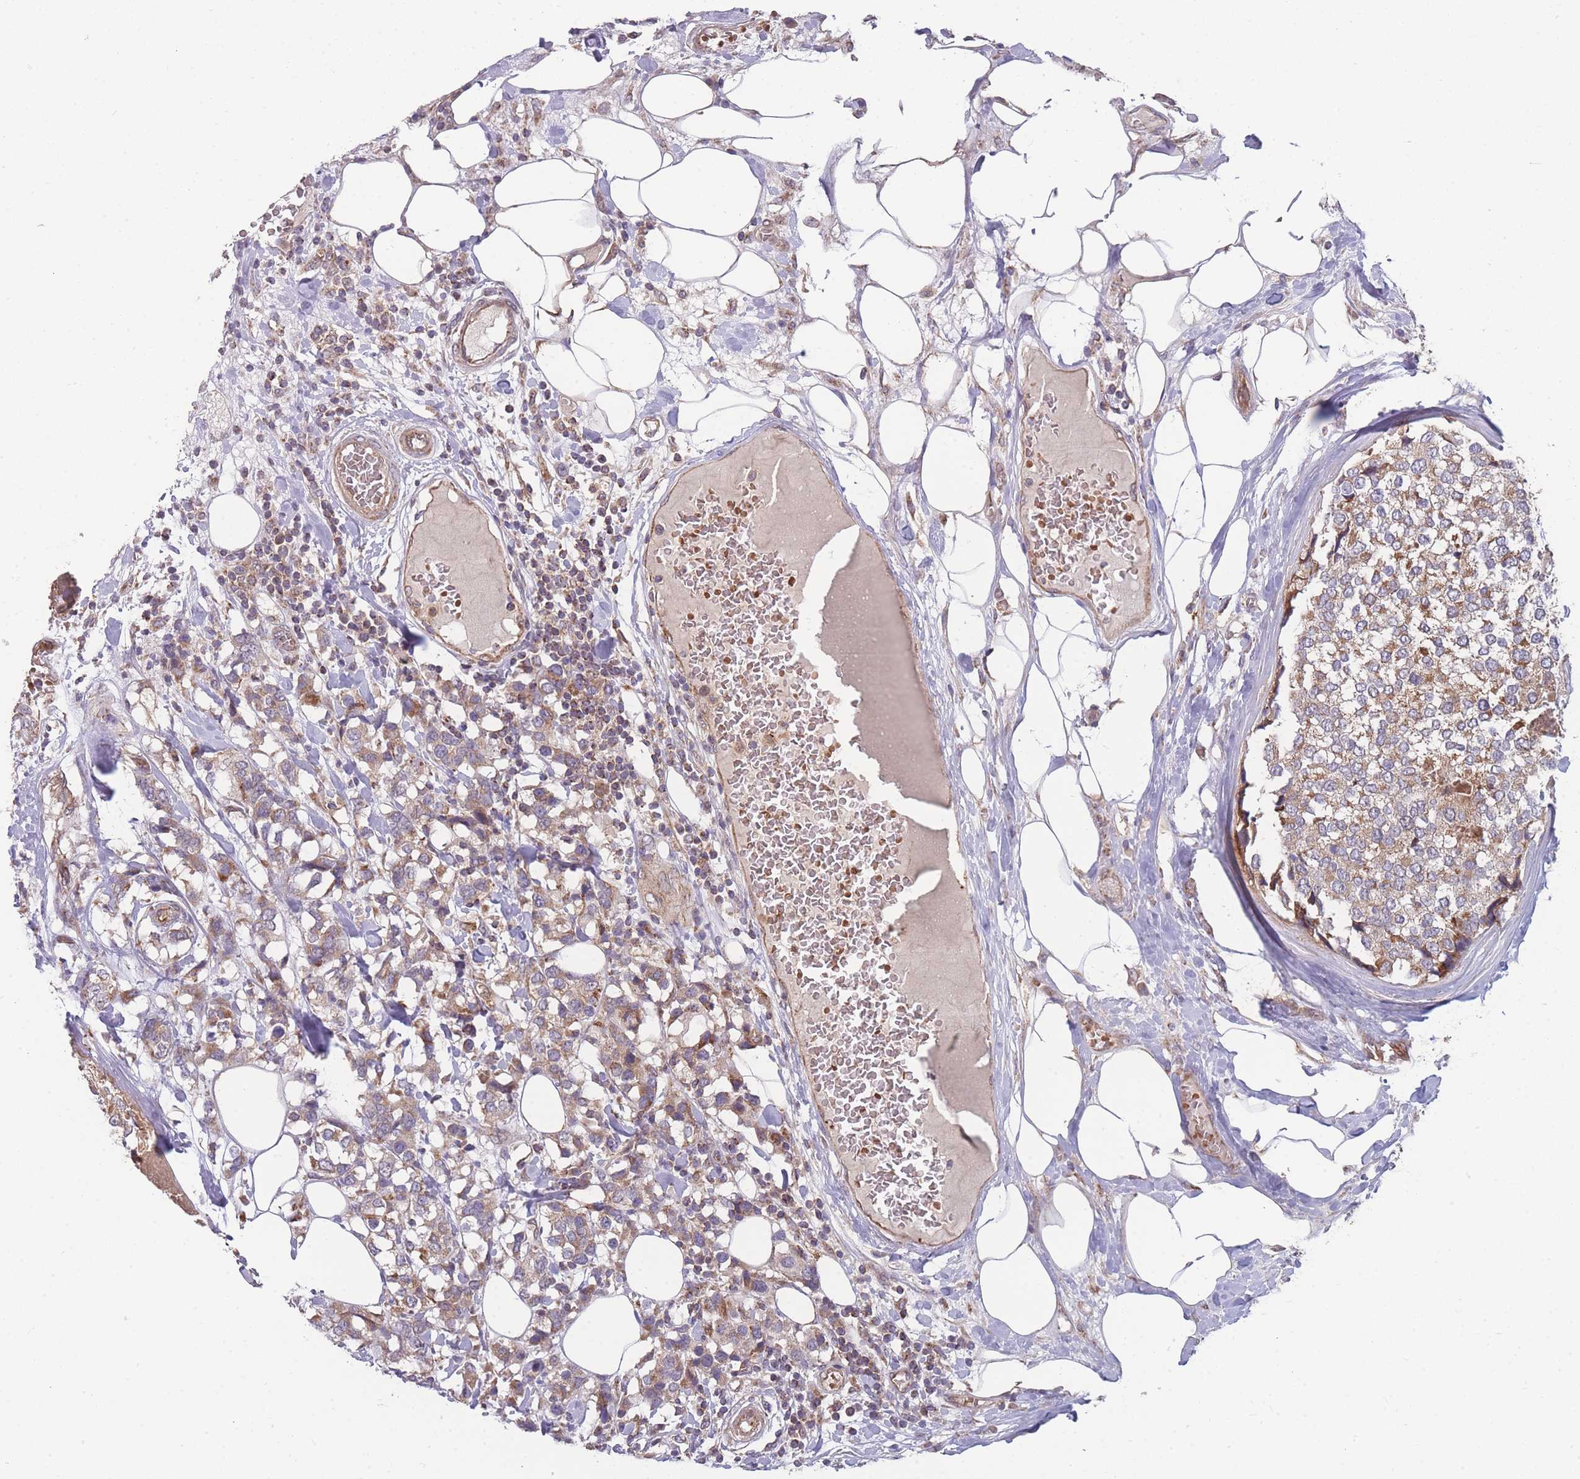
{"staining": {"intensity": "weak", "quantity": ">75%", "location": "cytoplasmic/membranous"}, "tissue": "breast cancer", "cell_type": "Tumor cells", "image_type": "cancer", "snomed": [{"axis": "morphology", "description": "Lobular carcinoma"}, {"axis": "topography", "description": "Breast"}], "caption": "High-magnification brightfield microscopy of breast cancer stained with DAB (brown) and counterstained with hematoxylin (blue). tumor cells exhibit weak cytoplasmic/membranous positivity is appreciated in about>75% of cells.", "gene": "SLC35B4", "patient": {"sex": "female", "age": 59}}